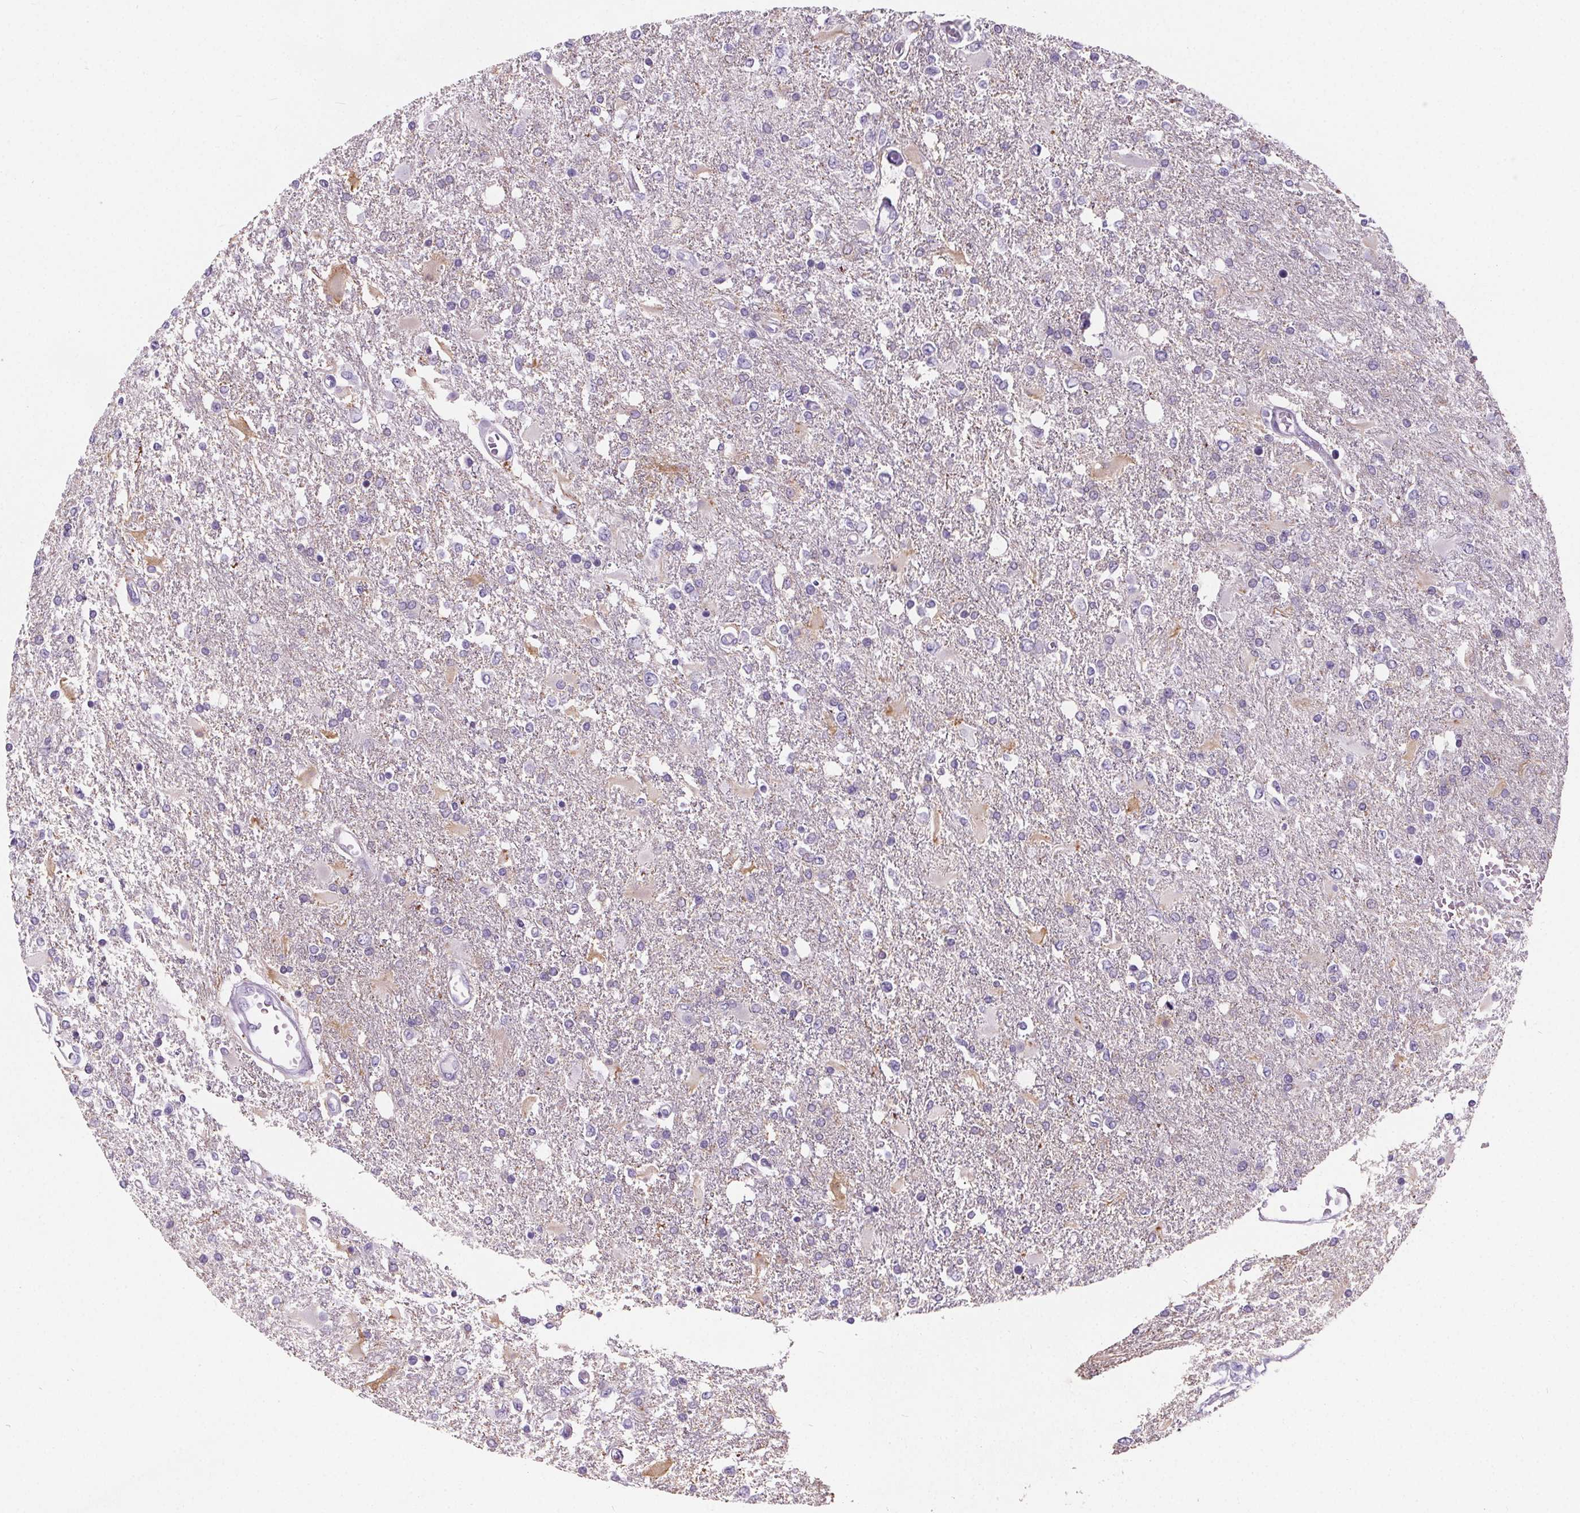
{"staining": {"intensity": "negative", "quantity": "none", "location": "none"}, "tissue": "glioma", "cell_type": "Tumor cells", "image_type": "cancer", "snomed": [{"axis": "morphology", "description": "Glioma, malignant, High grade"}, {"axis": "topography", "description": "Cerebral cortex"}], "caption": "Tumor cells are negative for brown protein staining in malignant glioma (high-grade).", "gene": "ADRB1", "patient": {"sex": "male", "age": 79}}